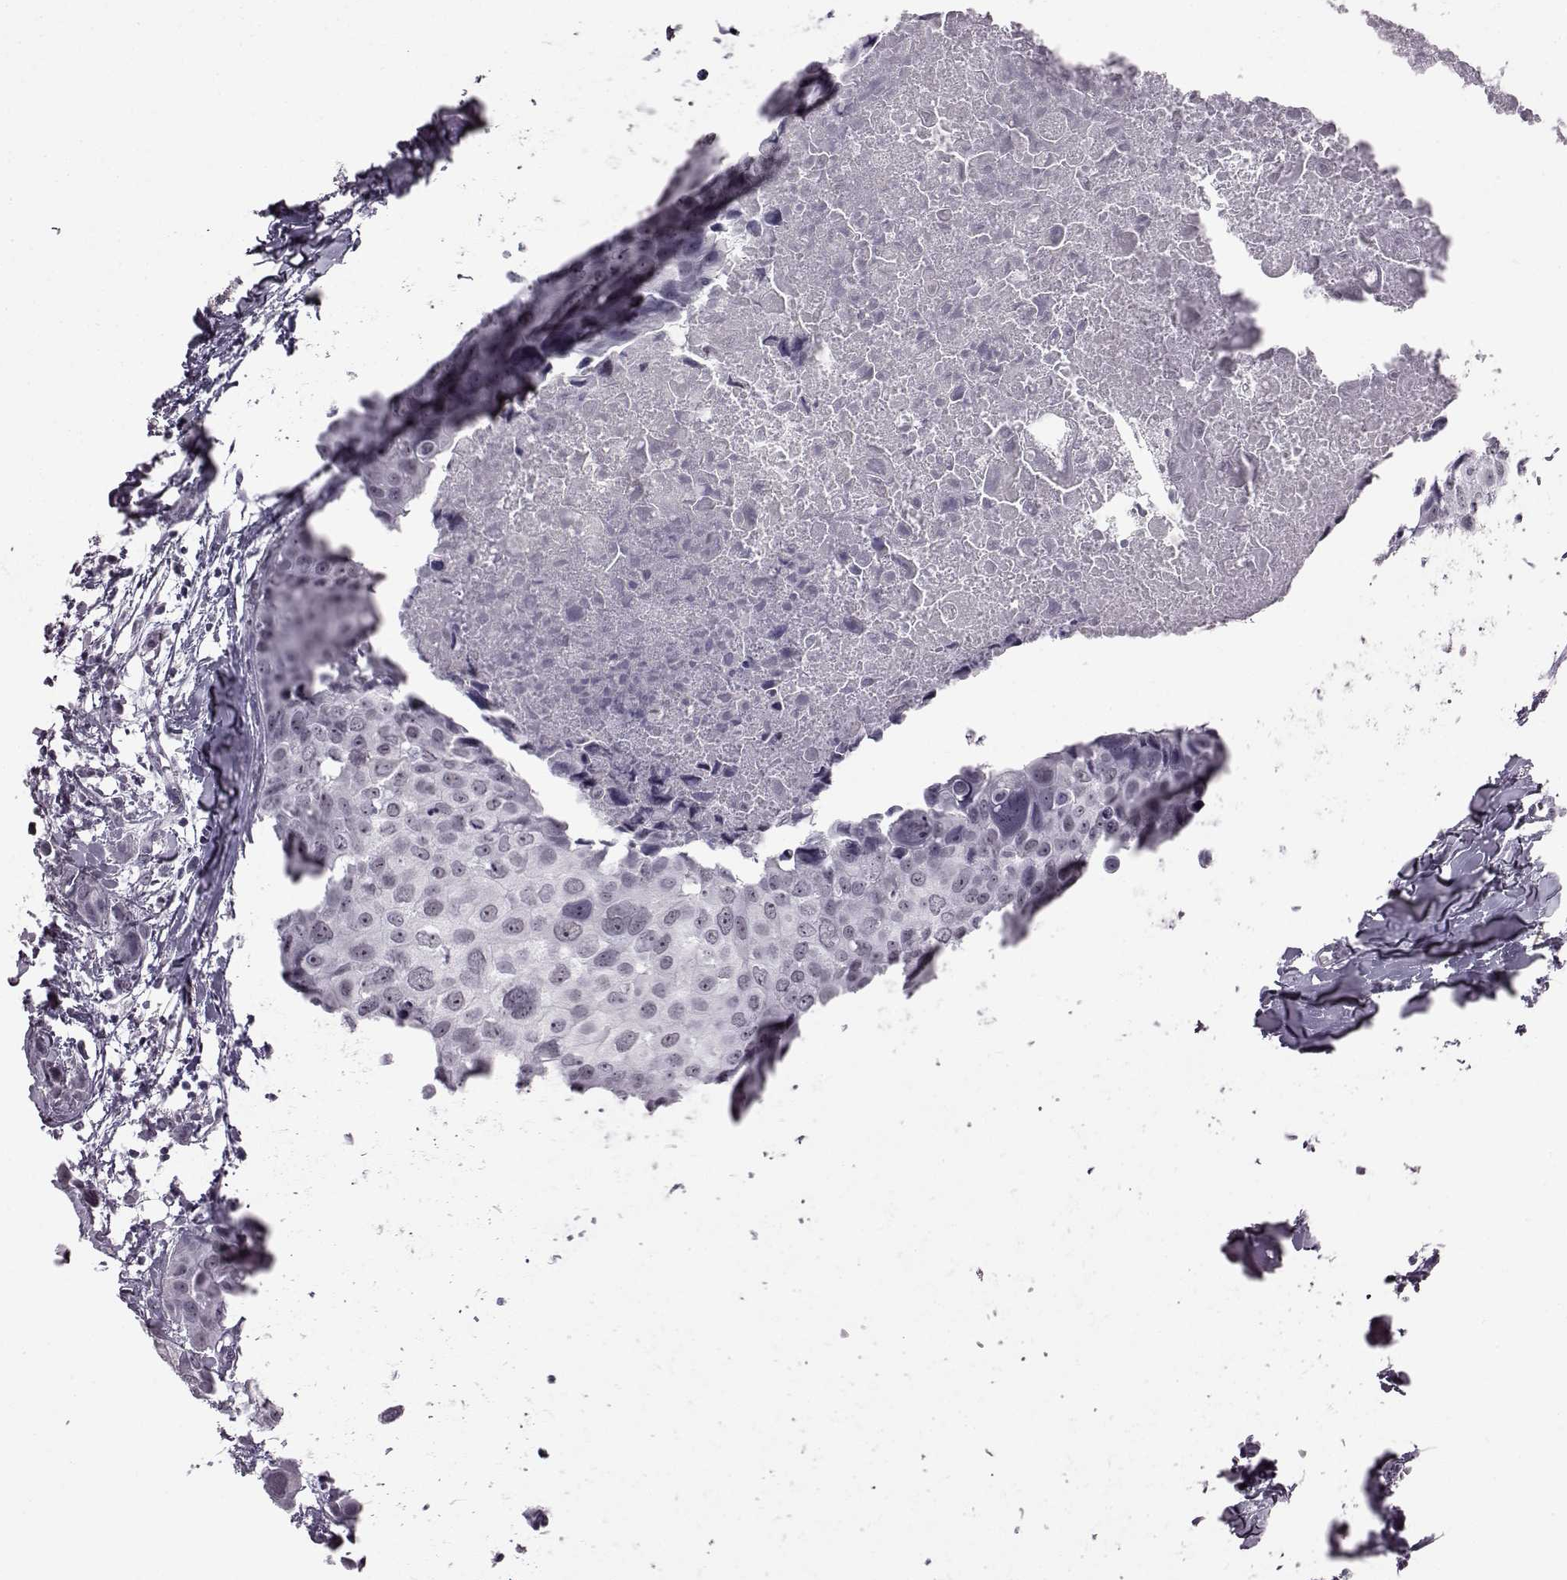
{"staining": {"intensity": "negative", "quantity": "none", "location": "none"}, "tissue": "breast cancer", "cell_type": "Tumor cells", "image_type": "cancer", "snomed": [{"axis": "morphology", "description": "Duct carcinoma"}, {"axis": "topography", "description": "Breast"}], "caption": "Human breast intraductal carcinoma stained for a protein using immunohistochemistry (IHC) shows no staining in tumor cells.", "gene": "ADGRG2", "patient": {"sex": "female", "age": 38}}